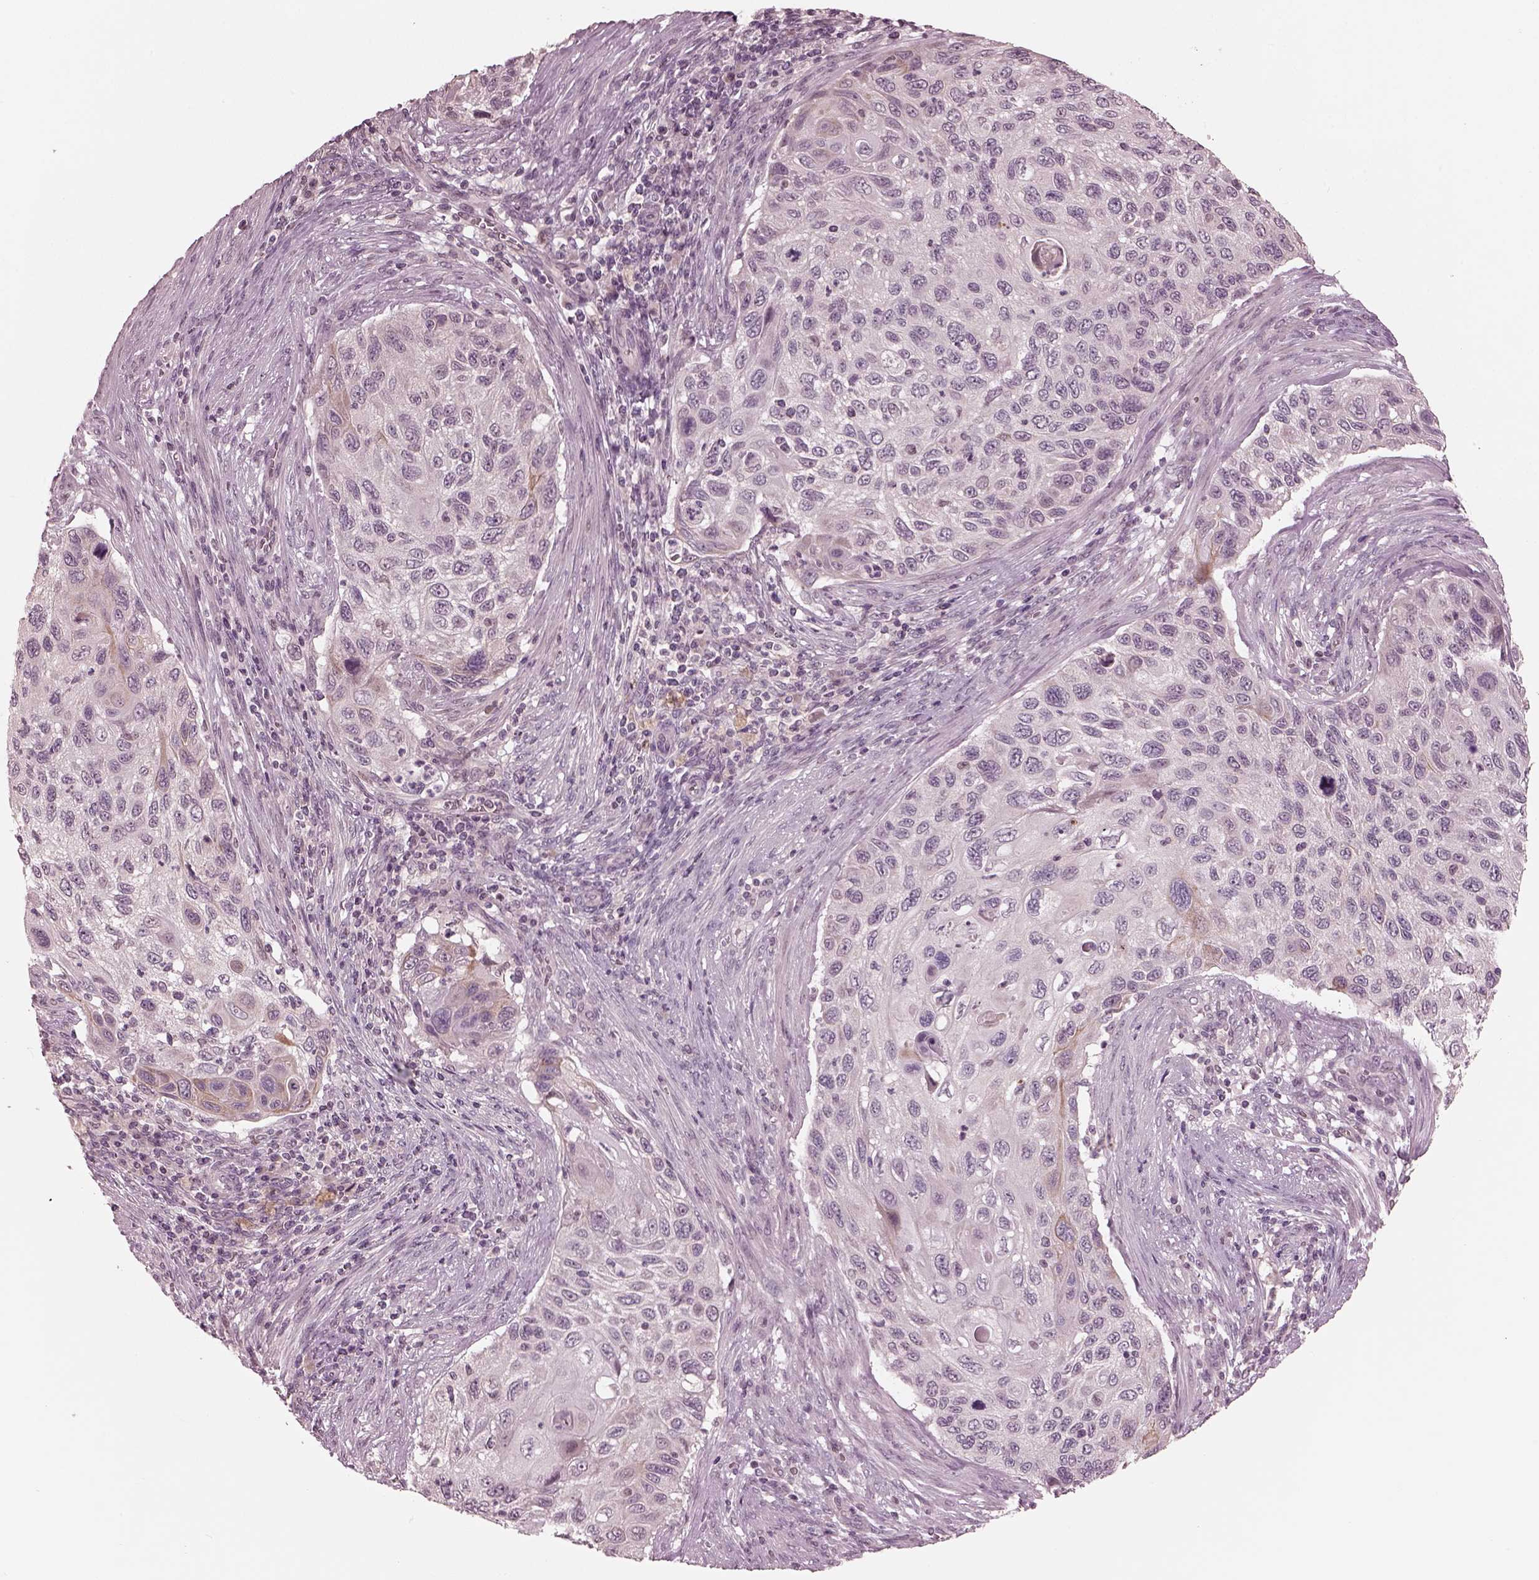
{"staining": {"intensity": "negative", "quantity": "none", "location": "none"}, "tissue": "cervical cancer", "cell_type": "Tumor cells", "image_type": "cancer", "snomed": [{"axis": "morphology", "description": "Squamous cell carcinoma, NOS"}, {"axis": "topography", "description": "Cervix"}], "caption": "The photomicrograph exhibits no staining of tumor cells in cervical squamous cell carcinoma.", "gene": "IQCG", "patient": {"sex": "female", "age": 70}}